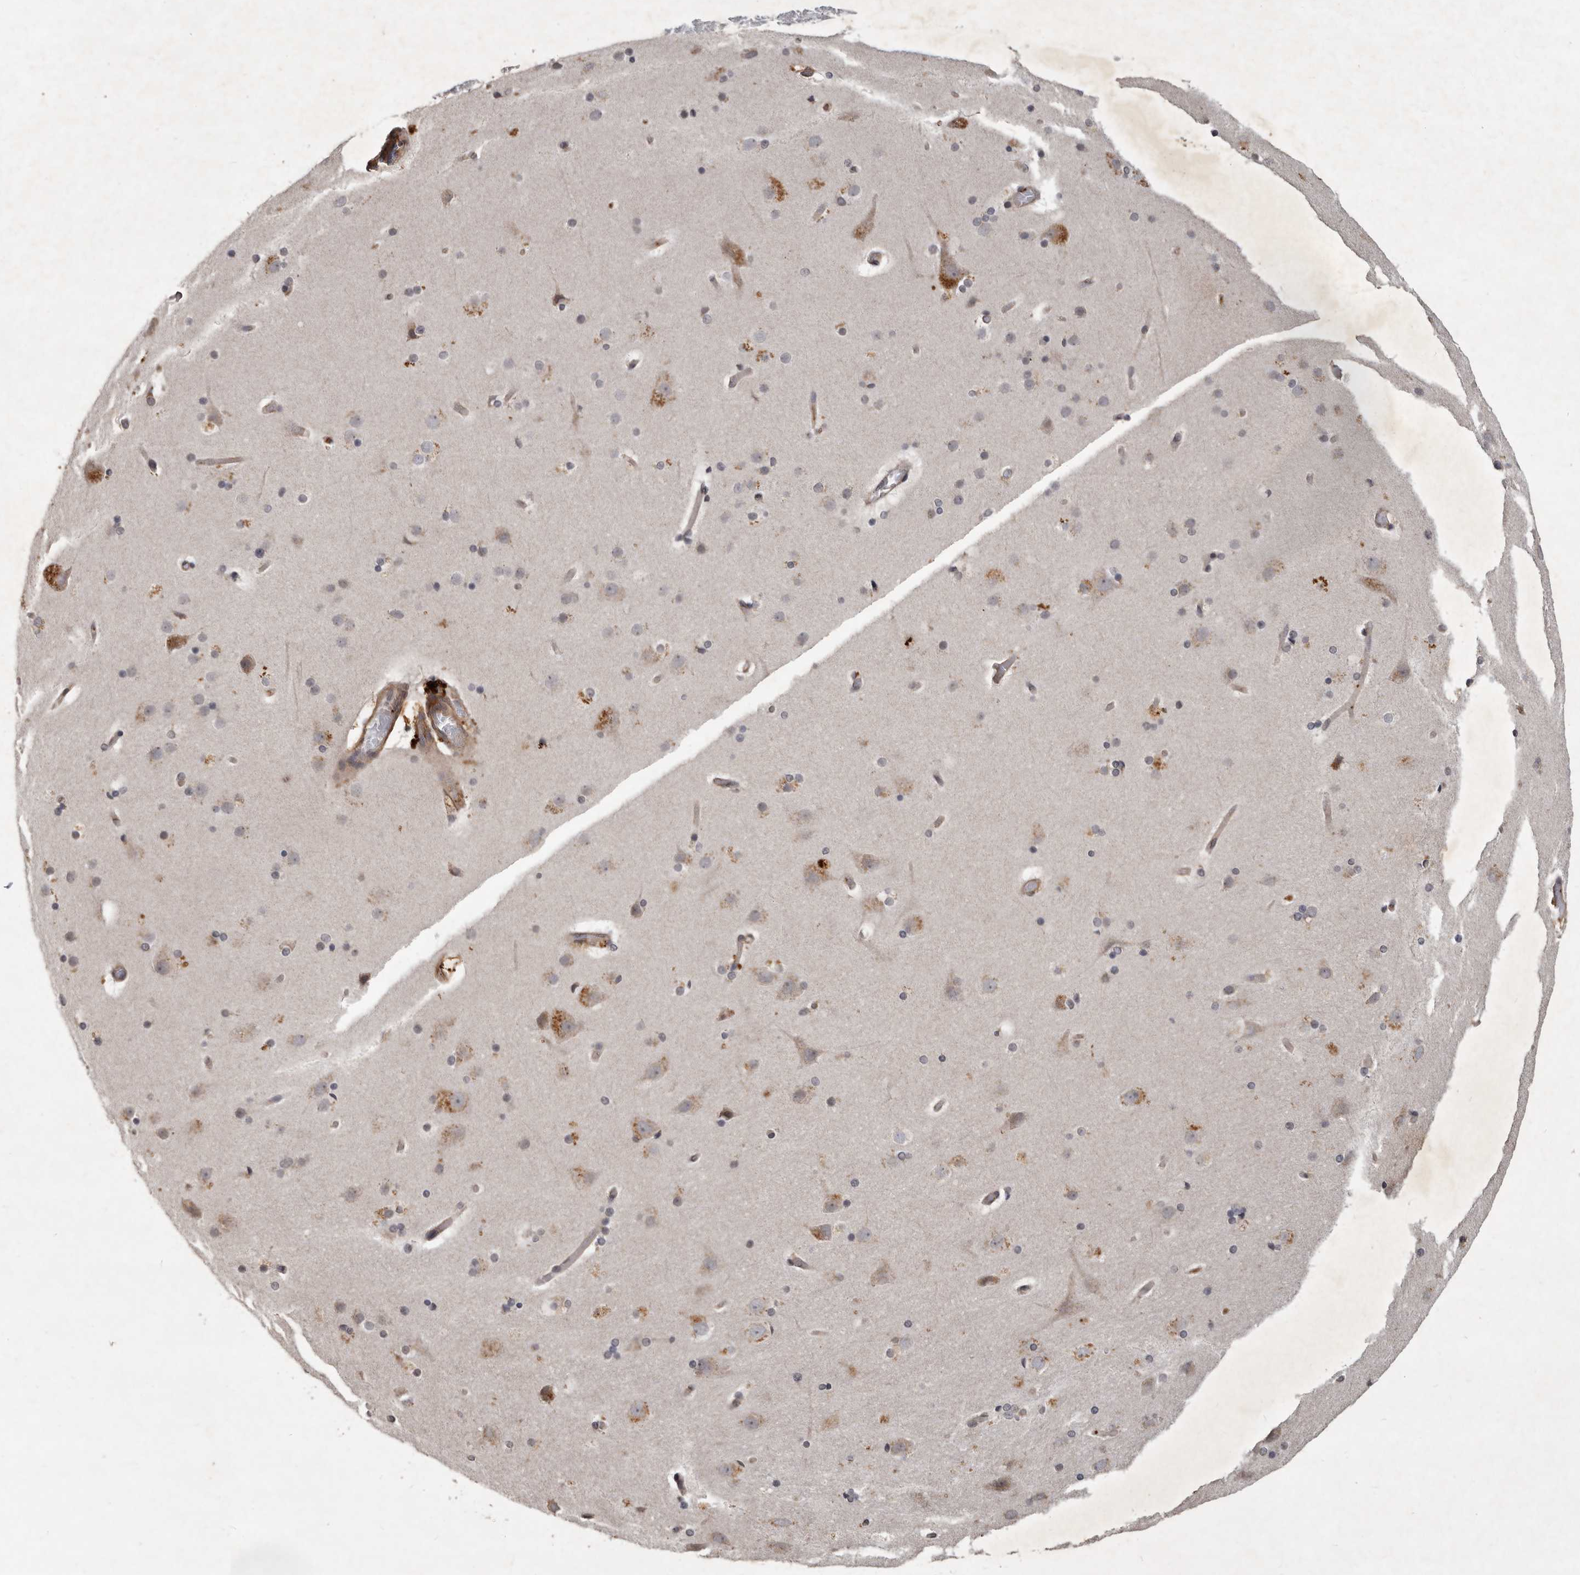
{"staining": {"intensity": "moderate", "quantity": ">75%", "location": "cytoplasmic/membranous"}, "tissue": "cerebral cortex", "cell_type": "Endothelial cells", "image_type": "normal", "snomed": [{"axis": "morphology", "description": "Normal tissue, NOS"}, {"axis": "topography", "description": "Cerebral cortex"}], "caption": "Normal cerebral cortex displays moderate cytoplasmic/membranous expression in about >75% of endothelial cells.", "gene": "DNAJC28", "patient": {"sex": "male", "age": 57}}